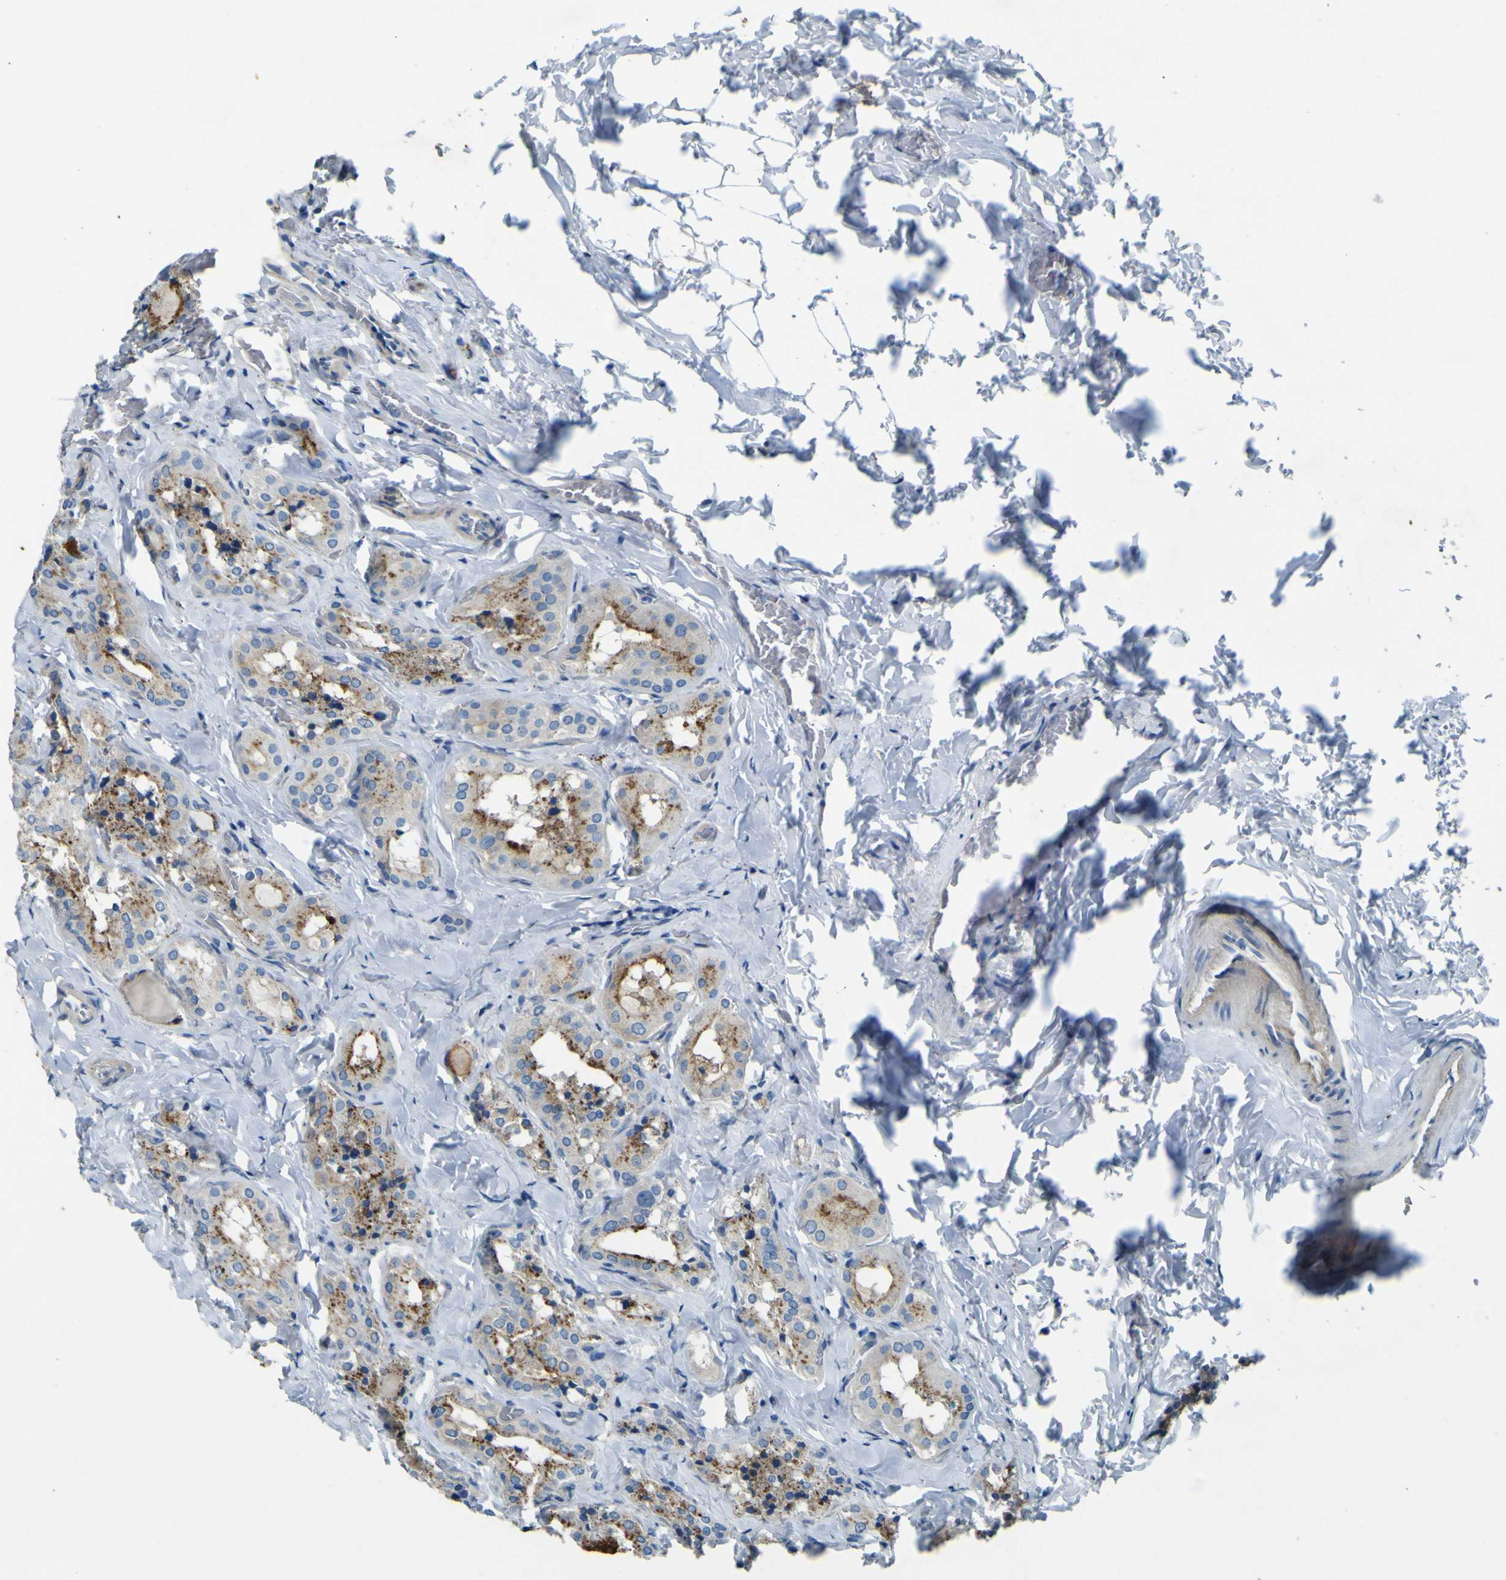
{"staining": {"intensity": "moderate", "quantity": ">75%", "location": "cytoplasmic/membranous"}, "tissue": "parathyroid gland", "cell_type": "Glandular cells", "image_type": "normal", "snomed": [{"axis": "morphology", "description": "Normal tissue, NOS"}, {"axis": "morphology", "description": "Atrophy, NOS"}, {"axis": "topography", "description": "Parathyroid gland"}], "caption": "DAB (3,3'-diaminobenzidine) immunohistochemical staining of benign human parathyroid gland reveals moderate cytoplasmic/membranous protein staining in approximately >75% of glandular cells.", "gene": "PDE9A", "patient": {"sex": "female", "age": 54}}